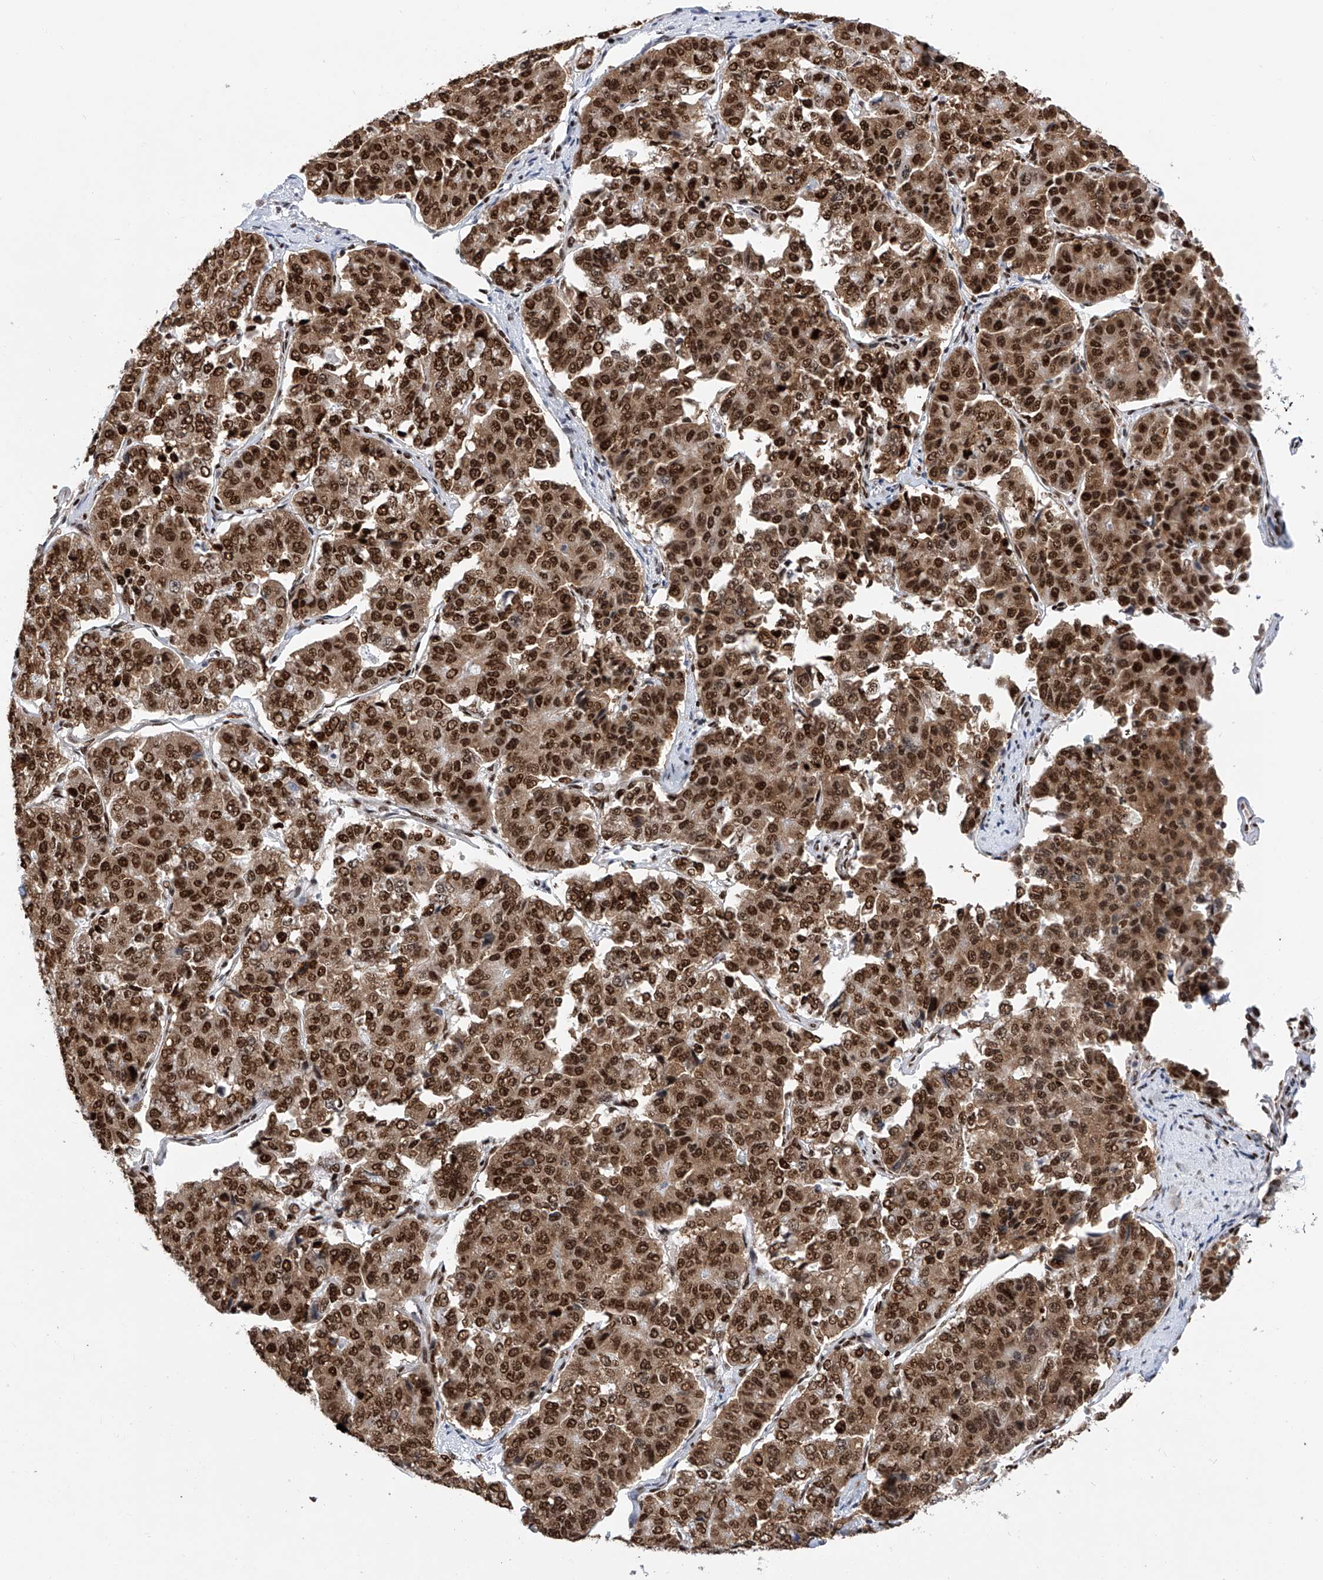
{"staining": {"intensity": "strong", "quantity": ">75%", "location": "nuclear"}, "tissue": "pancreatic cancer", "cell_type": "Tumor cells", "image_type": "cancer", "snomed": [{"axis": "morphology", "description": "Adenocarcinoma, NOS"}, {"axis": "topography", "description": "Pancreas"}], "caption": "Pancreatic cancer stained for a protein (brown) displays strong nuclear positive positivity in approximately >75% of tumor cells.", "gene": "SRSF6", "patient": {"sex": "male", "age": 50}}